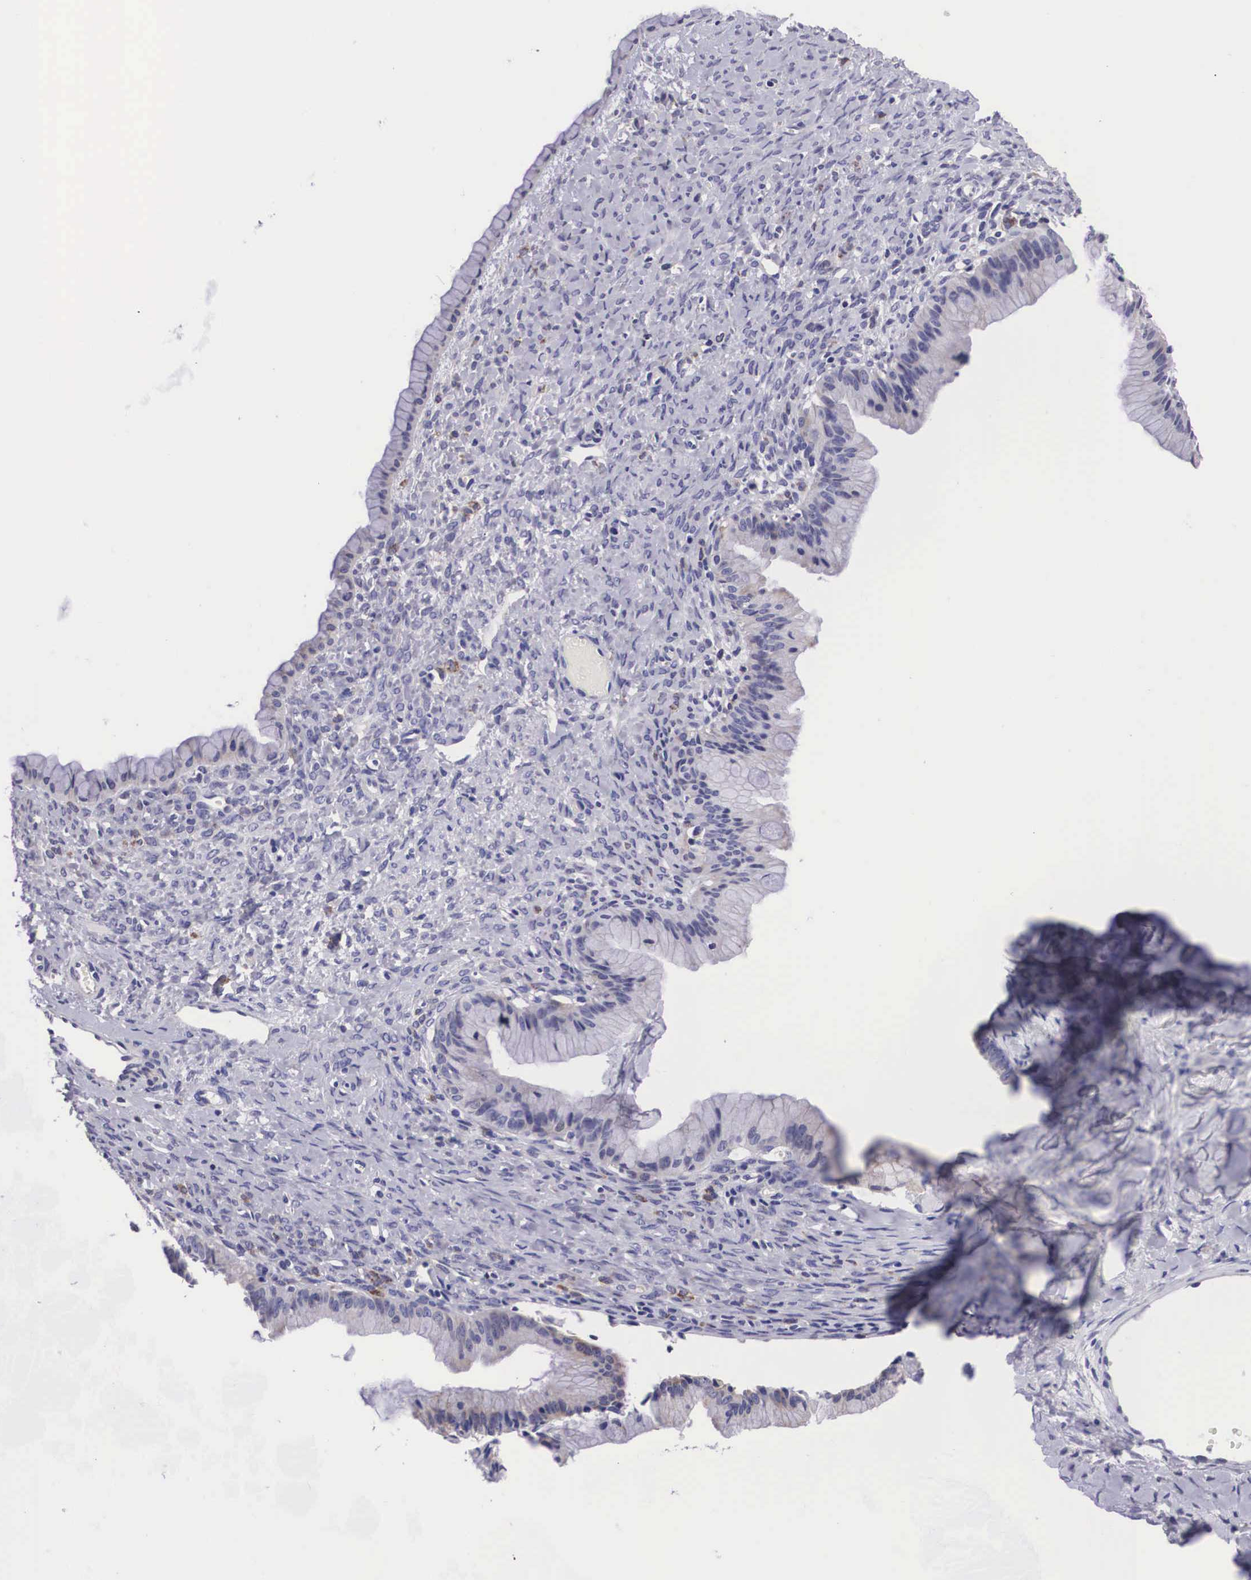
{"staining": {"intensity": "negative", "quantity": "none", "location": "none"}, "tissue": "ovarian cancer", "cell_type": "Tumor cells", "image_type": "cancer", "snomed": [{"axis": "morphology", "description": "Cystadenocarcinoma, mucinous, NOS"}, {"axis": "topography", "description": "Ovary"}], "caption": "The micrograph shows no significant expression in tumor cells of mucinous cystadenocarcinoma (ovarian).", "gene": "ARG2", "patient": {"sex": "female", "age": 25}}